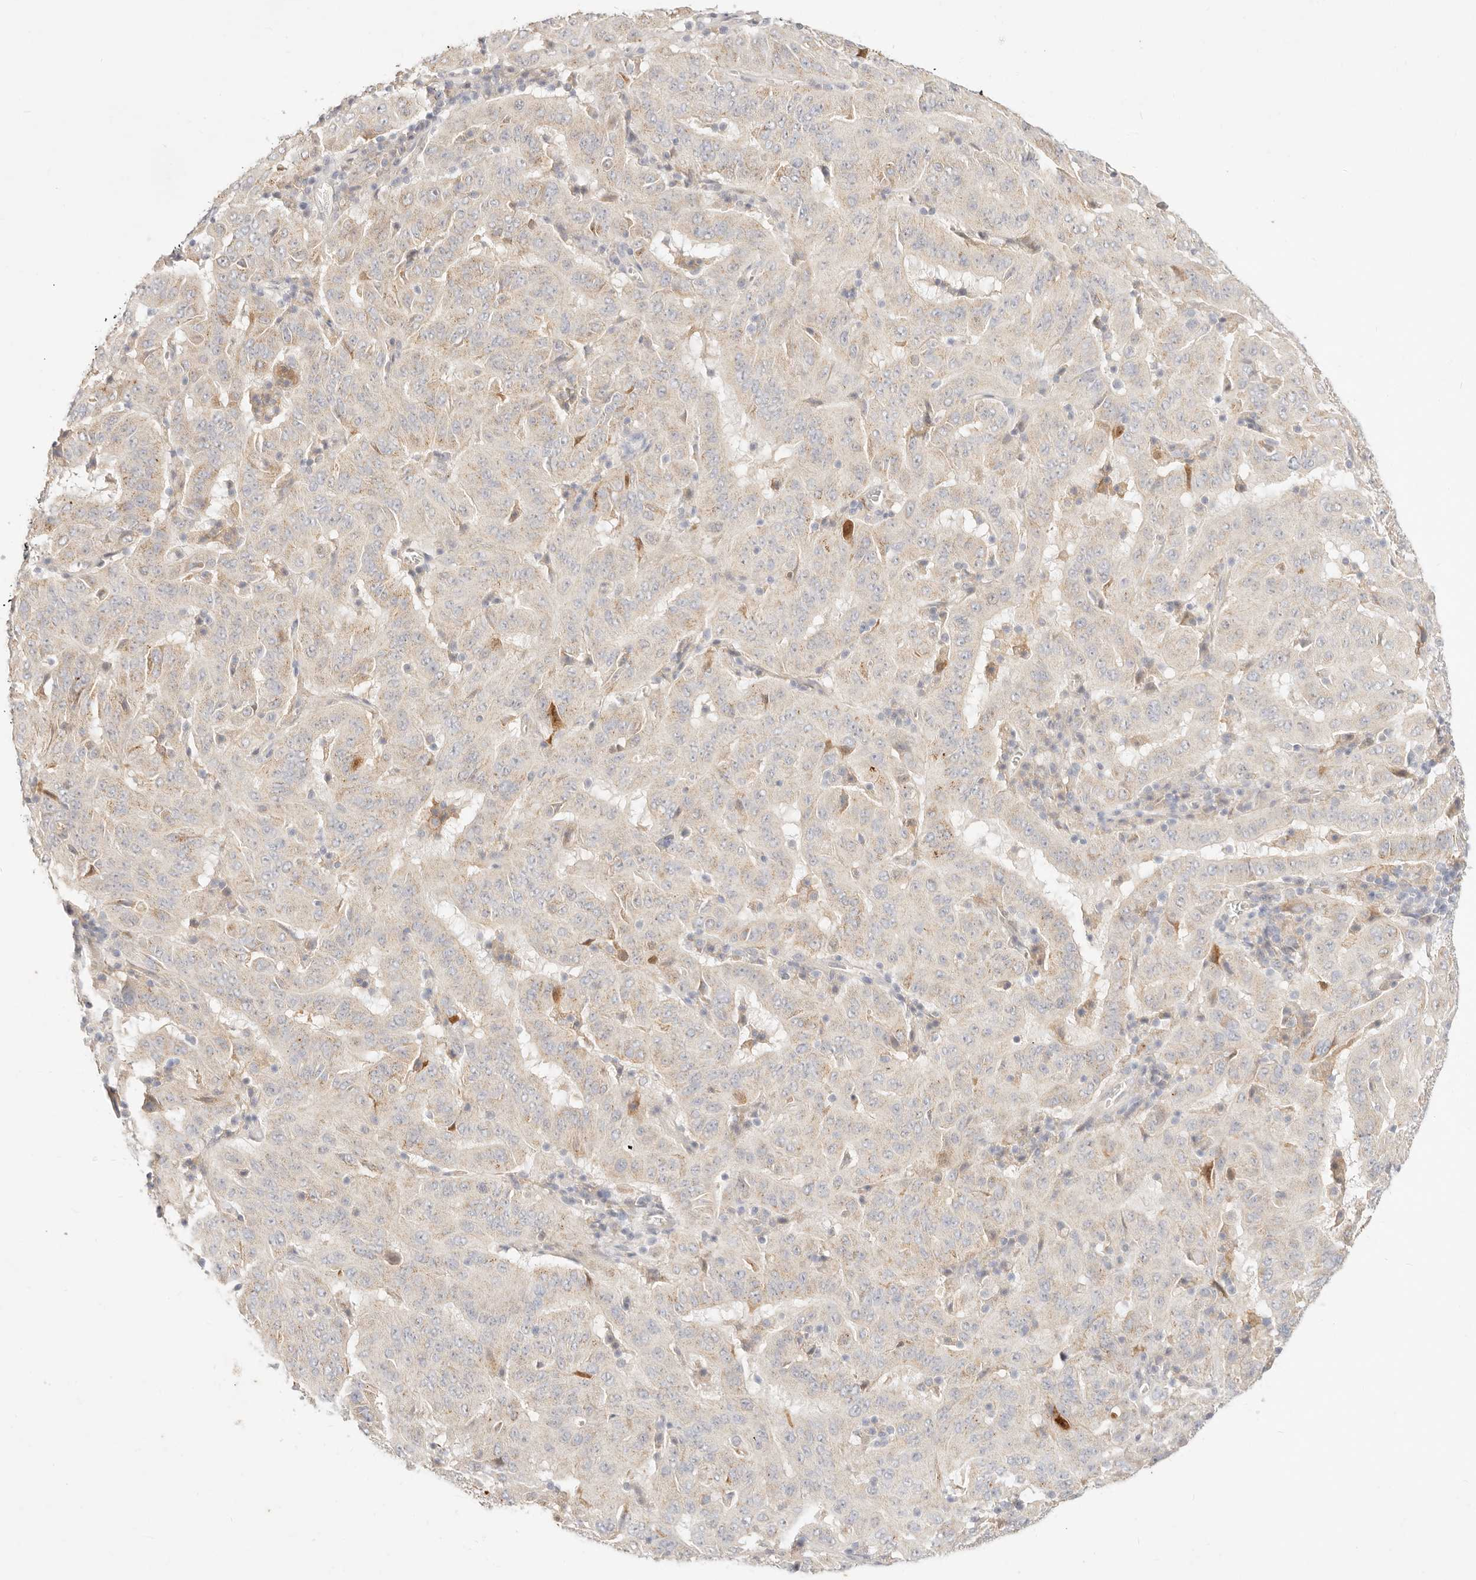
{"staining": {"intensity": "weak", "quantity": "<25%", "location": "cytoplasmic/membranous"}, "tissue": "pancreatic cancer", "cell_type": "Tumor cells", "image_type": "cancer", "snomed": [{"axis": "morphology", "description": "Adenocarcinoma, NOS"}, {"axis": "topography", "description": "Pancreas"}], "caption": "Human pancreatic cancer stained for a protein using IHC displays no positivity in tumor cells.", "gene": "ACOX1", "patient": {"sex": "male", "age": 63}}